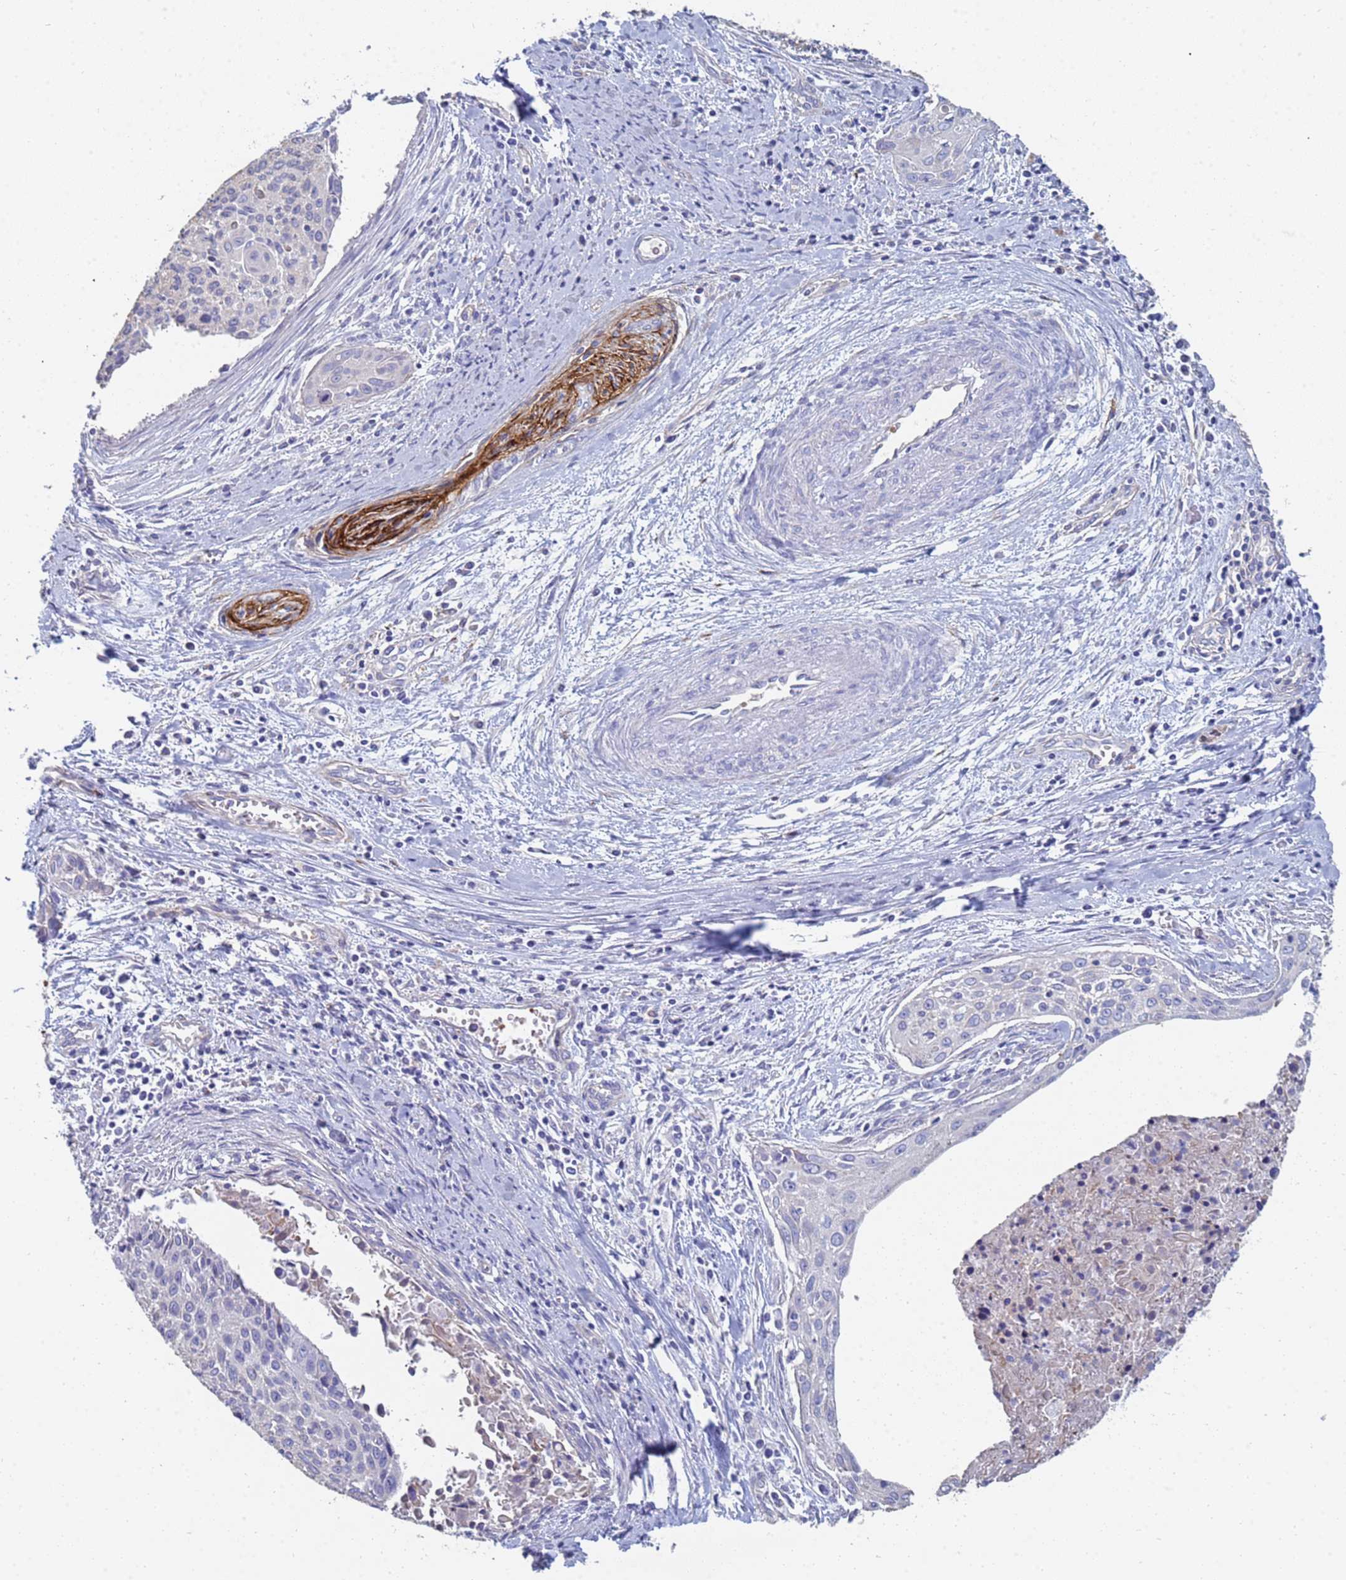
{"staining": {"intensity": "negative", "quantity": "none", "location": "none"}, "tissue": "cervical cancer", "cell_type": "Tumor cells", "image_type": "cancer", "snomed": [{"axis": "morphology", "description": "Squamous cell carcinoma, NOS"}, {"axis": "topography", "description": "Cervix"}], "caption": "Tumor cells show no significant protein positivity in cervical squamous cell carcinoma.", "gene": "ABCA8", "patient": {"sex": "female", "age": 55}}